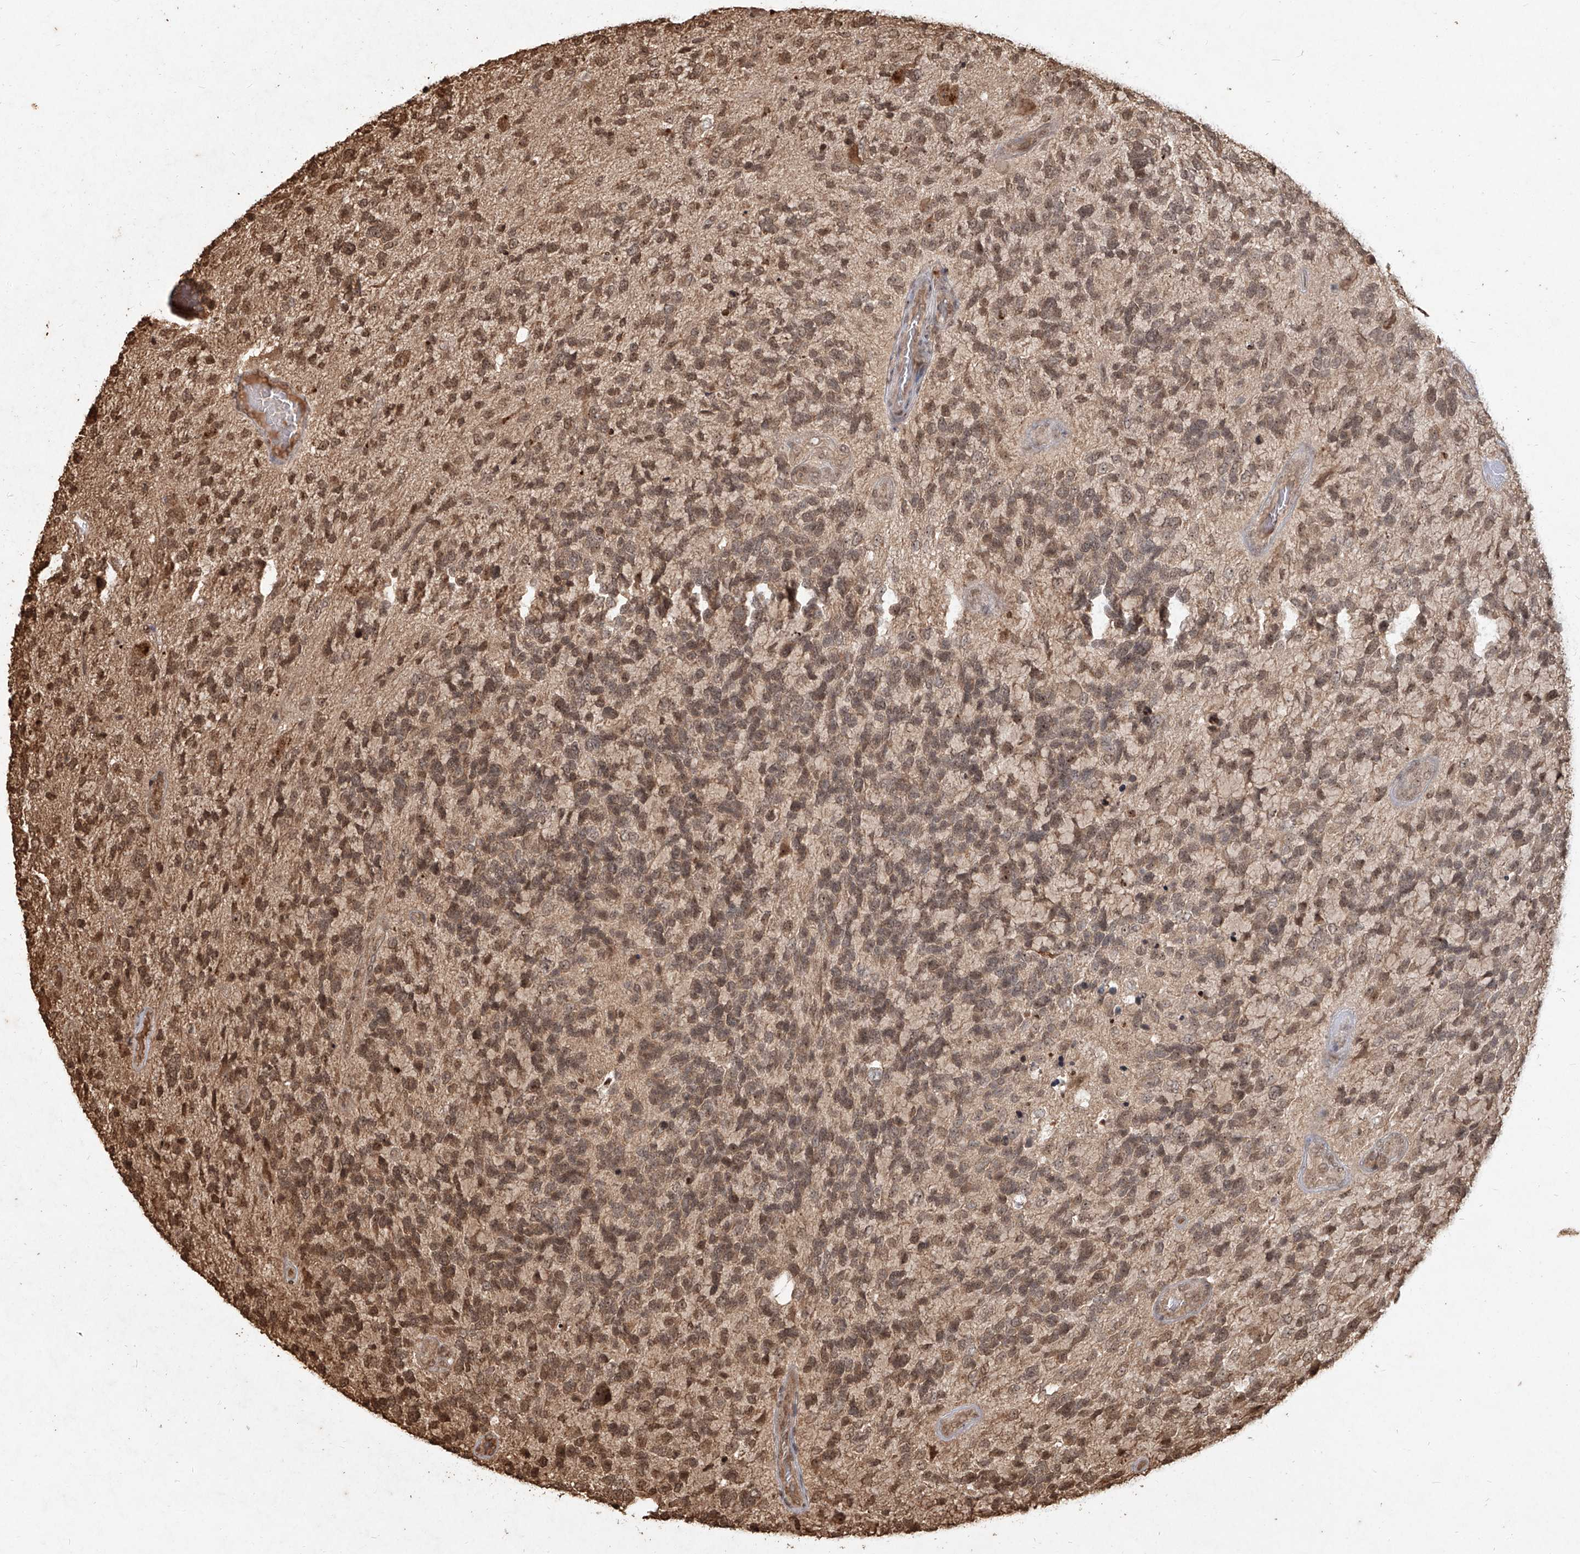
{"staining": {"intensity": "moderate", "quantity": ">75%", "location": "cytoplasmic/membranous,nuclear"}, "tissue": "glioma", "cell_type": "Tumor cells", "image_type": "cancer", "snomed": [{"axis": "morphology", "description": "Glioma, malignant, High grade"}, {"axis": "topography", "description": "Brain"}], "caption": "IHC staining of high-grade glioma (malignant), which demonstrates medium levels of moderate cytoplasmic/membranous and nuclear positivity in about >75% of tumor cells indicating moderate cytoplasmic/membranous and nuclear protein staining. The staining was performed using DAB (3,3'-diaminobenzidine) (brown) for protein detection and nuclei were counterstained in hematoxylin (blue).", "gene": "UBE2K", "patient": {"sex": "female", "age": 58}}